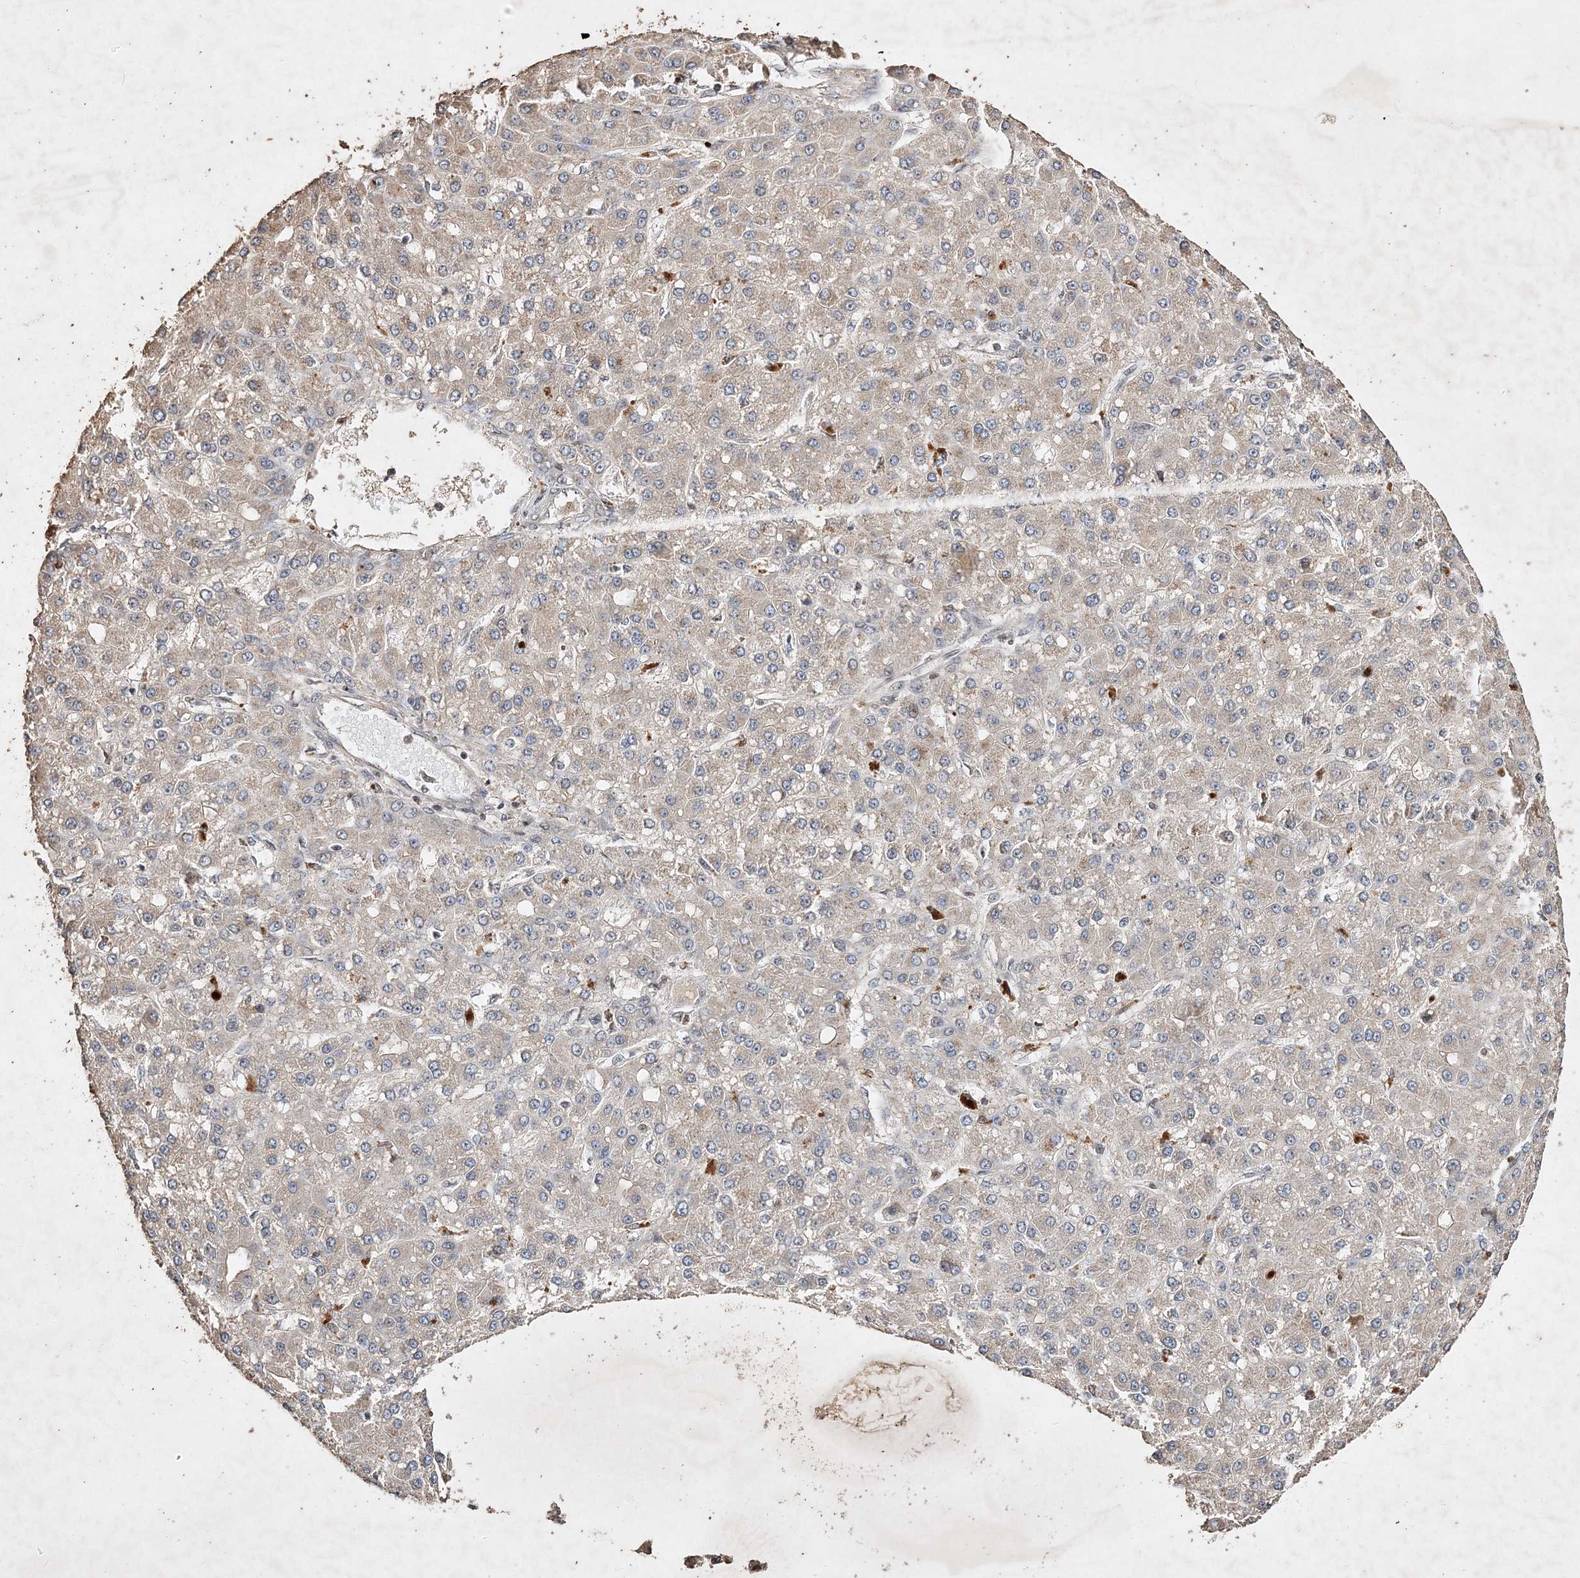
{"staining": {"intensity": "negative", "quantity": "none", "location": "none"}, "tissue": "liver cancer", "cell_type": "Tumor cells", "image_type": "cancer", "snomed": [{"axis": "morphology", "description": "Carcinoma, Hepatocellular, NOS"}, {"axis": "topography", "description": "Liver"}], "caption": "A micrograph of liver cancer stained for a protein exhibits no brown staining in tumor cells.", "gene": "C3orf38", "patient": {"sex": "male", "age": 67}}